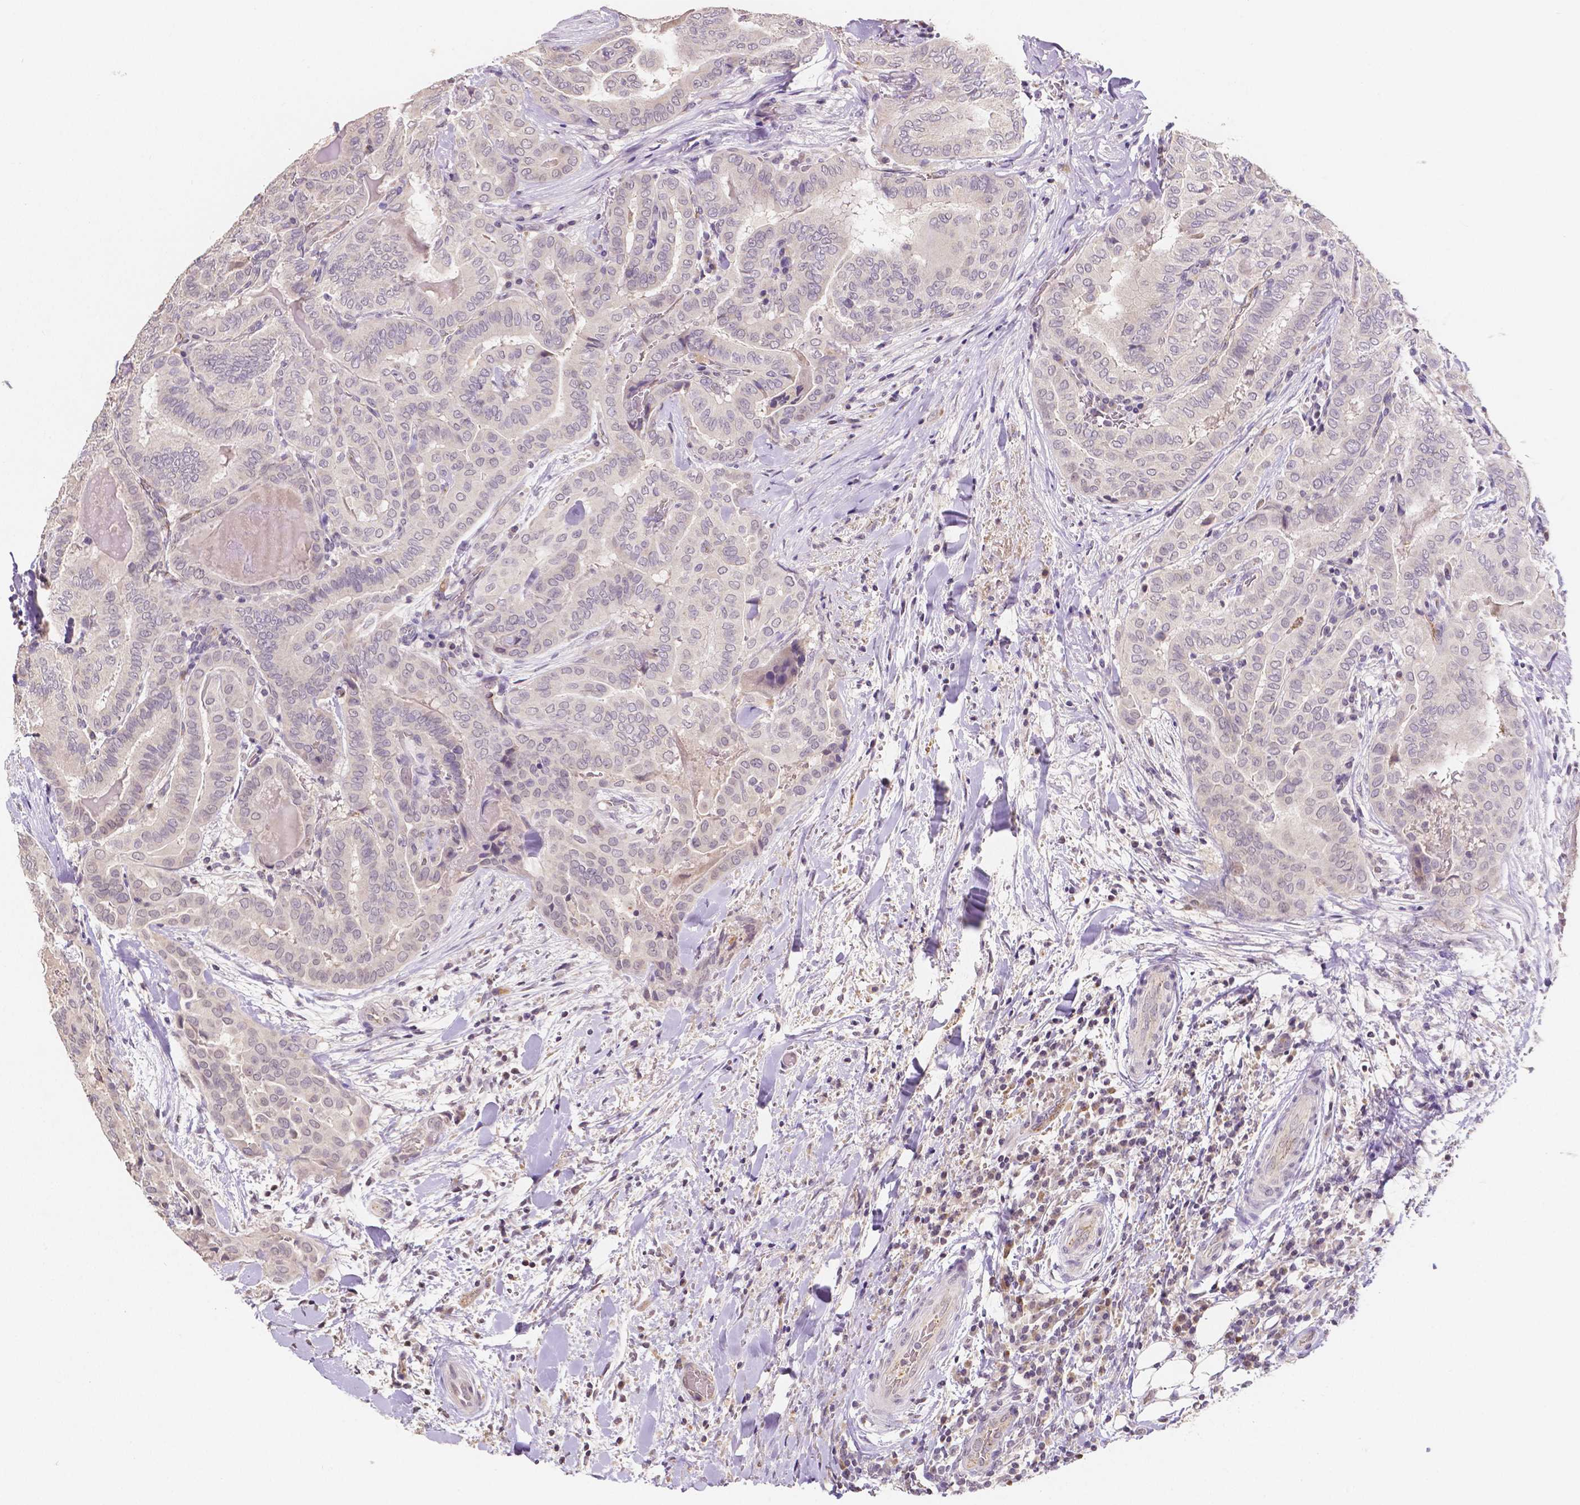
{"staining": {"intensity": "negative", "quantity": "none", "location": "none"}, "tissue": "thyroid cancer", "cell_type": "Tumor cells", "image_type": "cancer", "snomed": [{"axis": "morphology", "description": "Papillary adenocarcinoma, NOS"}, {"axis": "topography", "description": "Thyroid gland"}], "caption": "Micrograph shows no significant protein positivity in tumor cells of papillary adenocarcinoma (thyroid). (DAB immunohistochemistry (IHC), high magnification).", "gene": "ELAVL2", "patient": {"sex": "female", "age": 61}}